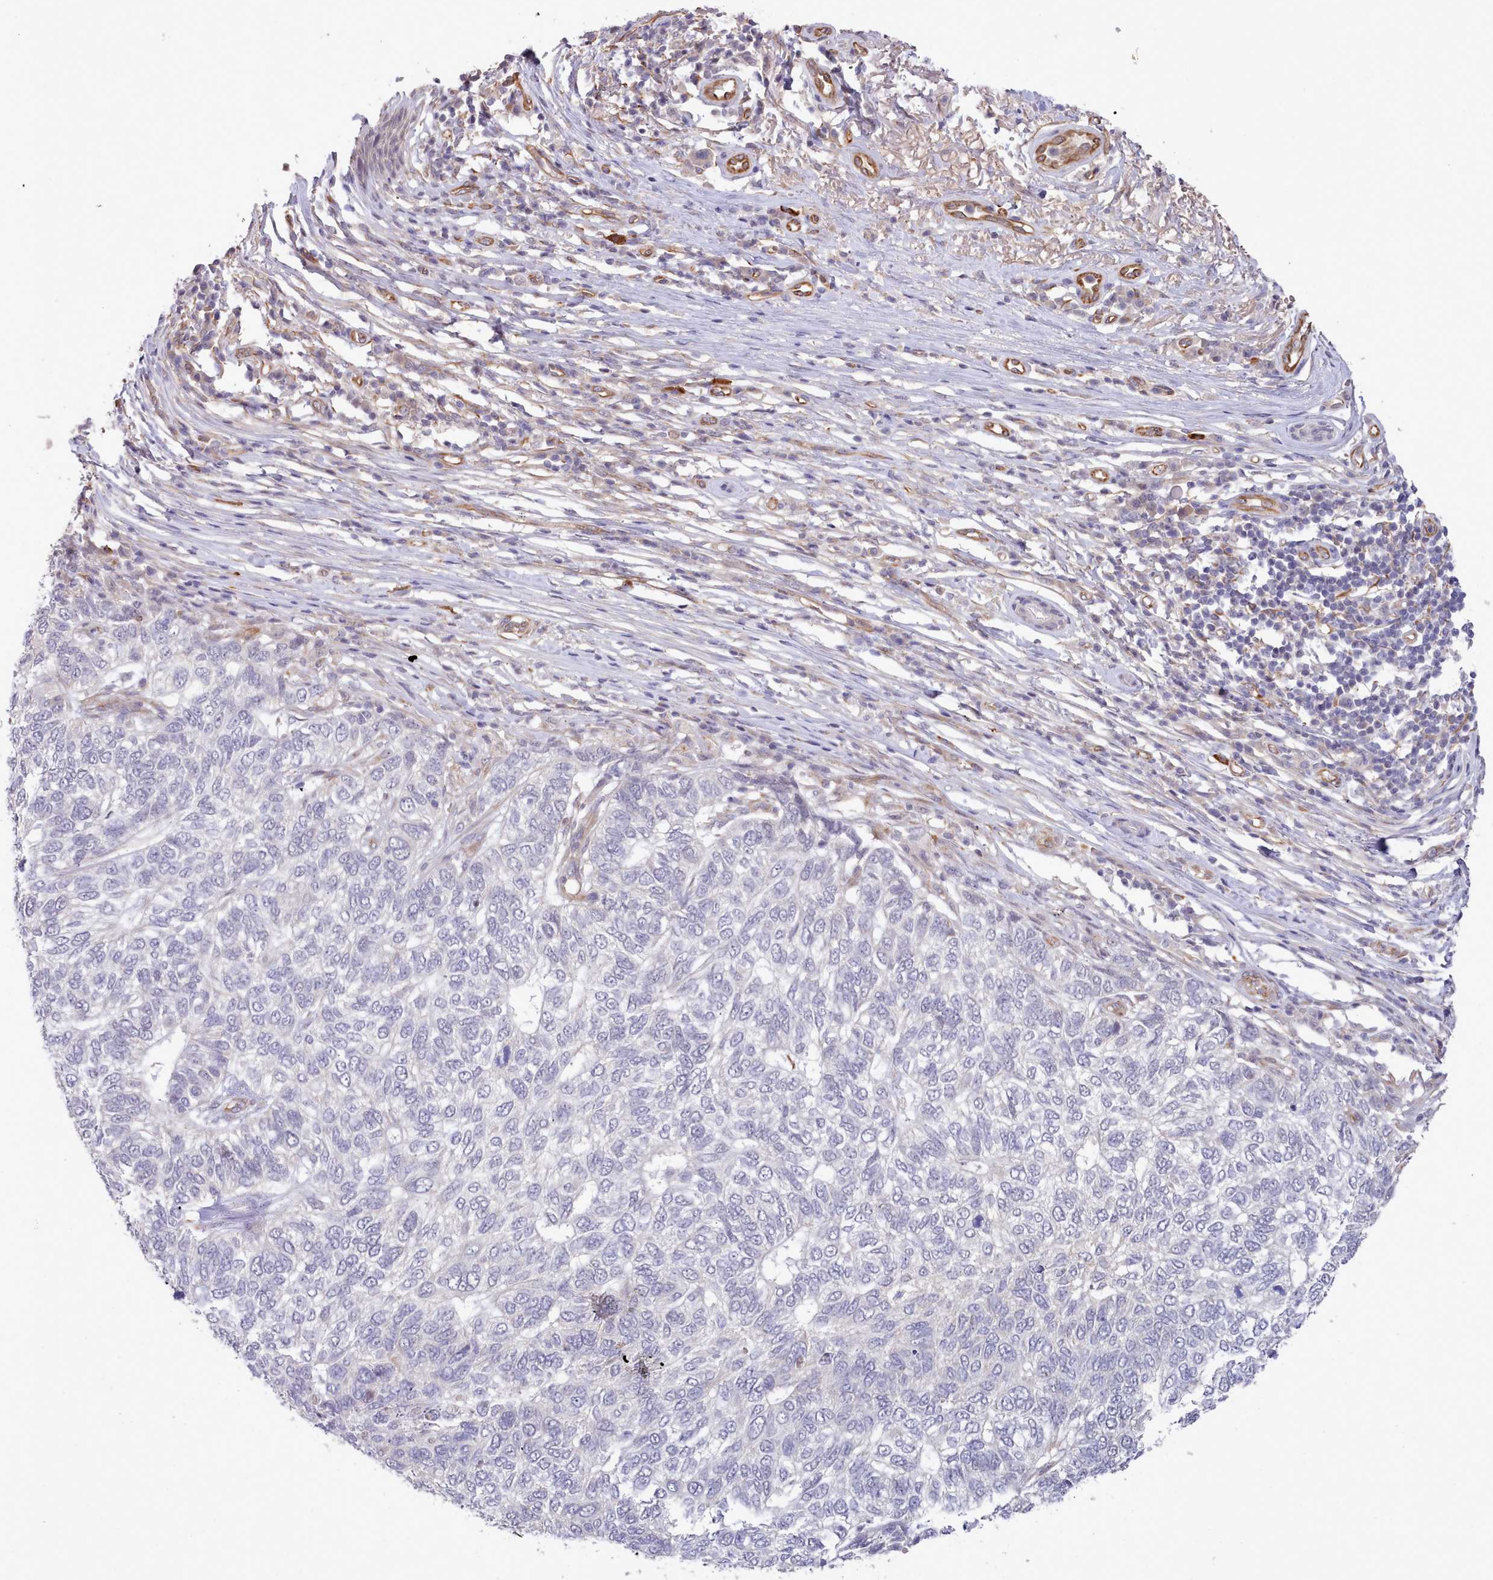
{"staining": {"intensity": "negative", "quantity": "none", "location": "none"}, "tissue": "skin cancer", "cell_type": "Tumor cells", "image_type": "cancer", "snomed": [{"axis": "morphology", "description": "Basal cell carcinoma"}, {"axis": "topography", "description": "Skin"}], "caption": "DAB immunohistochemical staining of human skin basal cell carcinoma exhibits no significant positivity in tumor cells. (Immunohistochemistry (ihc), brightfield microscopy, high magnification).", "gene": "ZC3H13", "patient": {"sex": "female", "age": 65}}